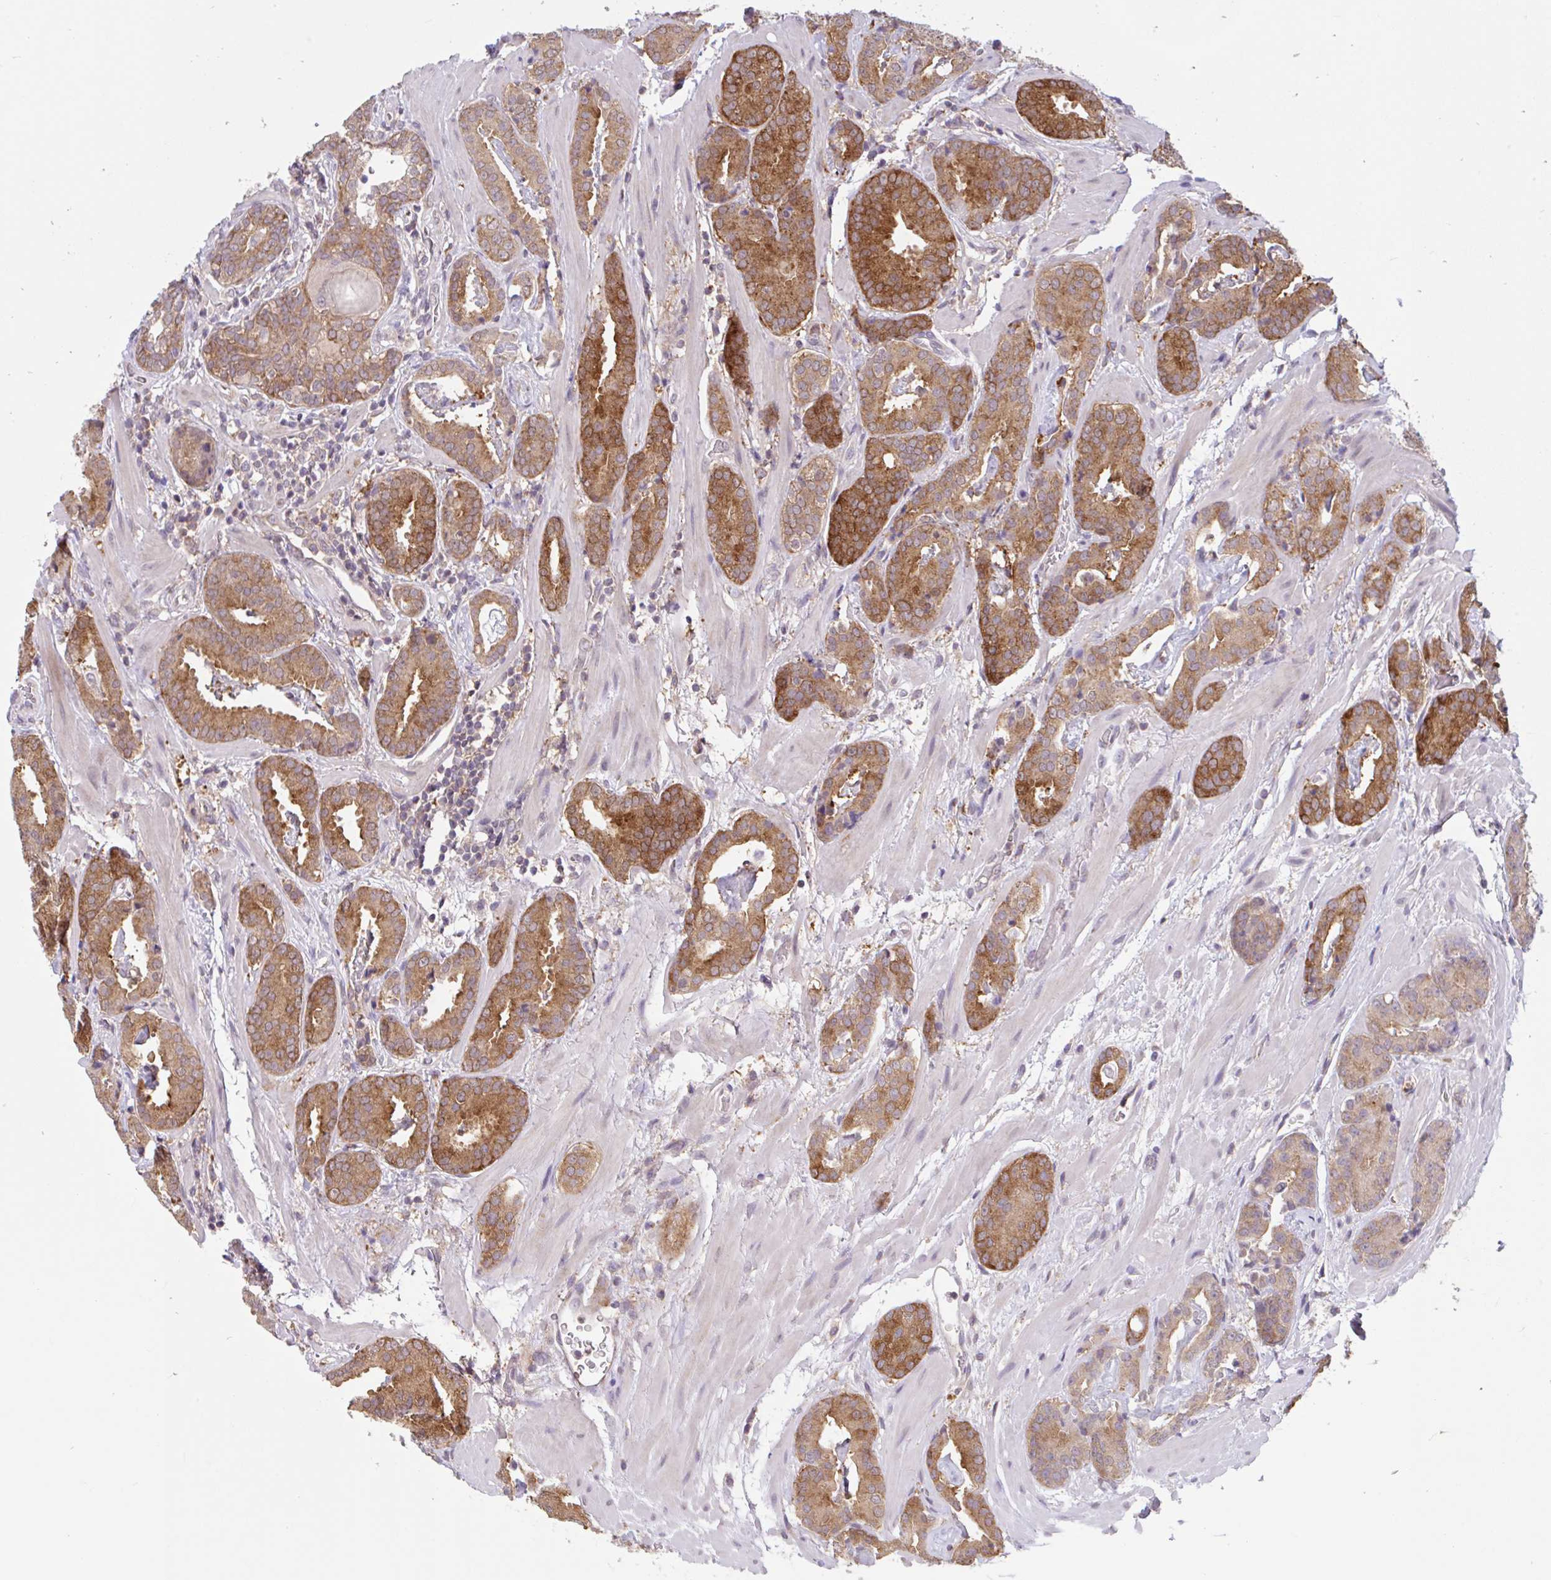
{"staining": {"intensity": "moderate", "quantity": ">75%", "location": "cytoplasmic/membranous"}, "tissue": "prostate cancer", "cell_type": "Tumor cells", "image_type": "cancer", "snomed": [{"axis": "morphology", "description": "Adenocarcinoma, Low grade"}, {"axis": "topography", "description": "Prostate"}], "caption": "Prostate low-grade adenocarcinoma stained with DAB immunohistochemistry (IHC) reveals medium levels of moderate cytoplasmic/membranous expression in approximately >75% of tumor cells. (Brightfield microscopy of DAB IHC at high magnification).", "gene": "RALBP1", "patient": {"sex": "male", "age": 62}}